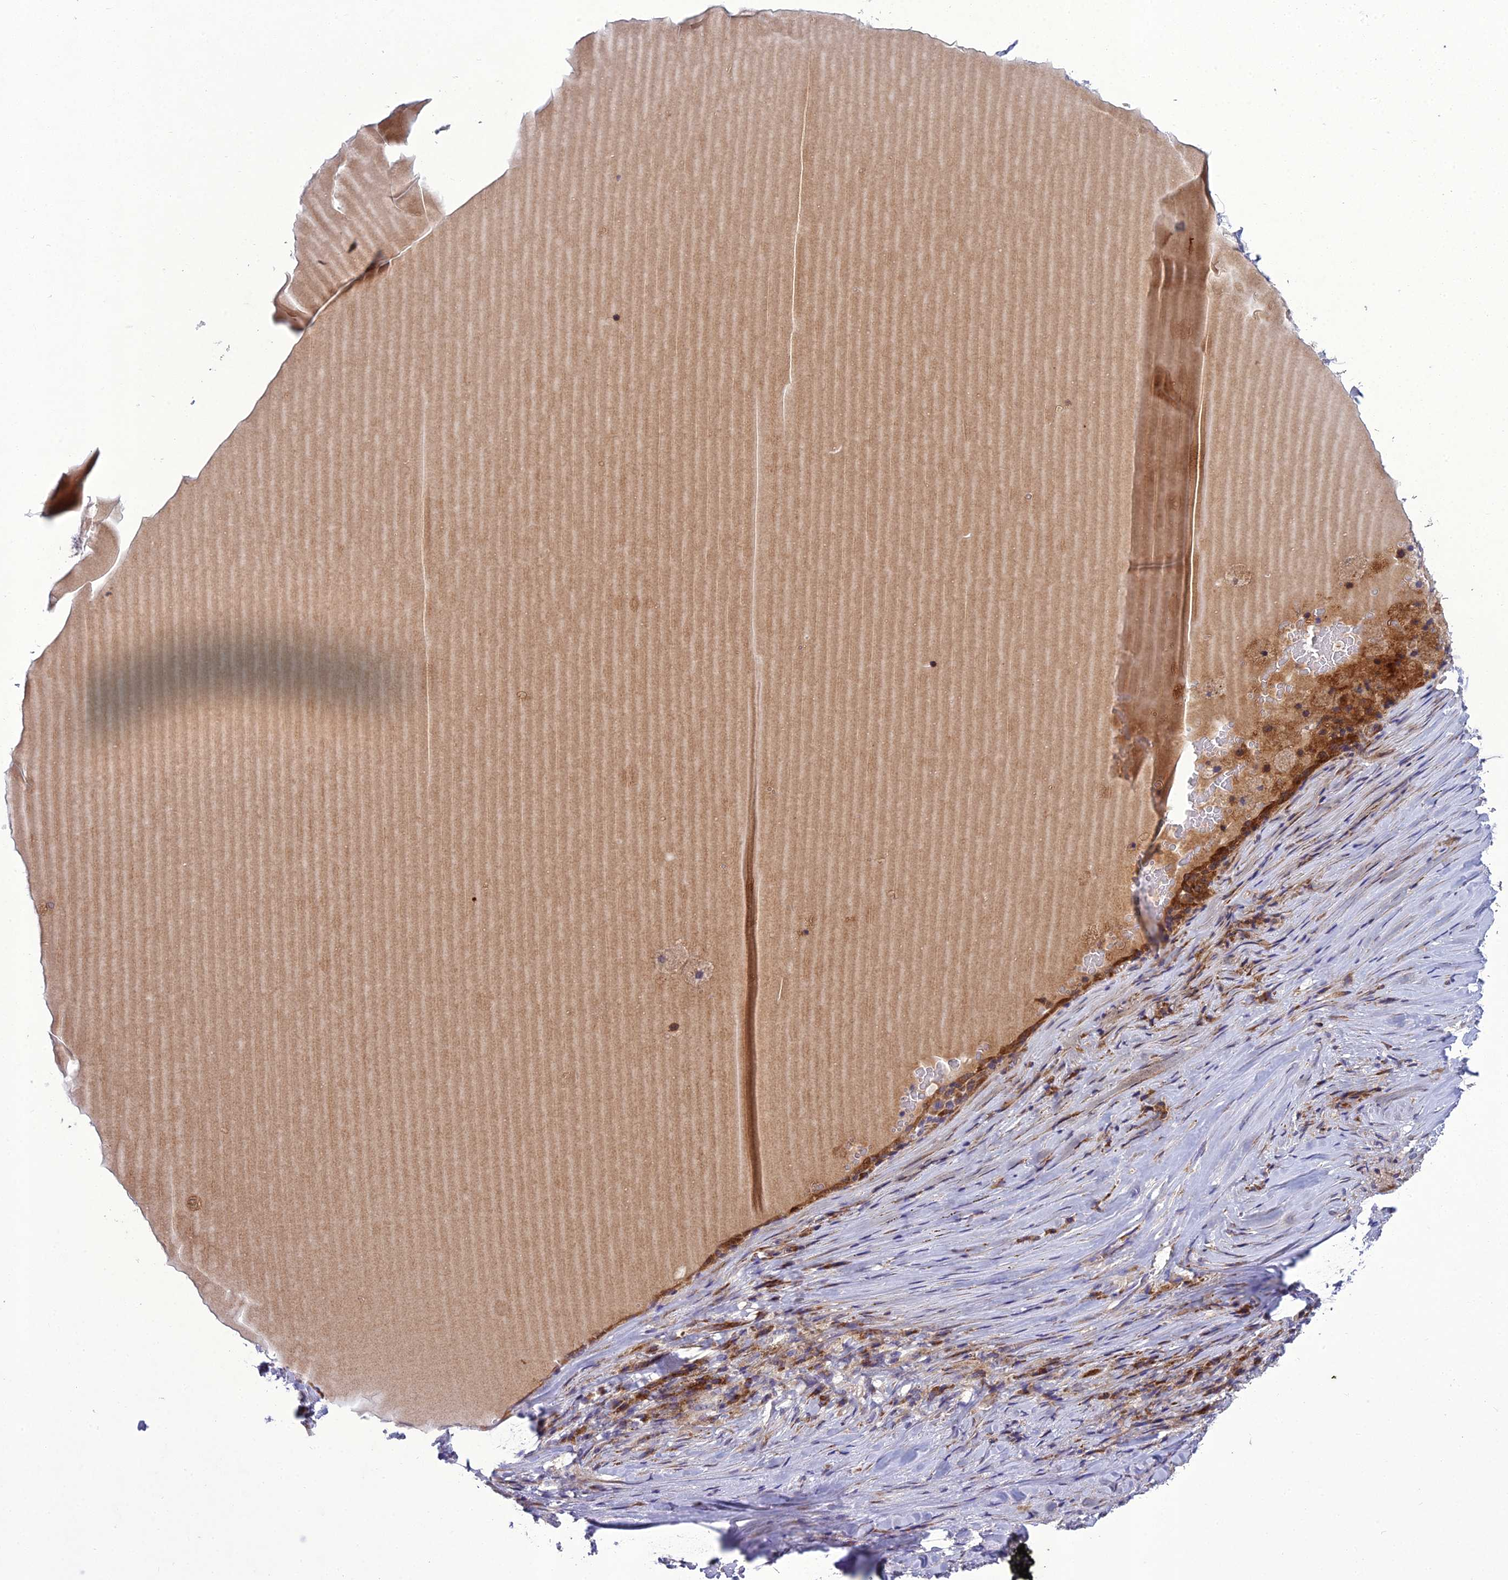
{"staining": {"intensity": "moderate", "quantity": "25%-75%", "location": "cytoplasmic/membranous"}, "tissue": "thyroid gland", "cell_type": "Glandular cells", "image_type": "normal", "snomed": [{"axis": "morphology", "description": "Normal tissue, NOS"}, {"axis": "topography", "description": "Thyroid gland"}], "caption": "IHC staining of normal thyroid gland, which demonstrates medium levels of moderate cytoplasmic/membranous staining in about 25%-75% of glandular cells indicating moderate cytoplasmic/membranous protein staining. The staining was performed using DAB (3,3'-diaminobenzidine) (brown) for protein detection and nuclei were counterstained in hematoxylin (blue).", "gene": "ADIPOR2", "patient": {"sex": "female", "age": 22}}